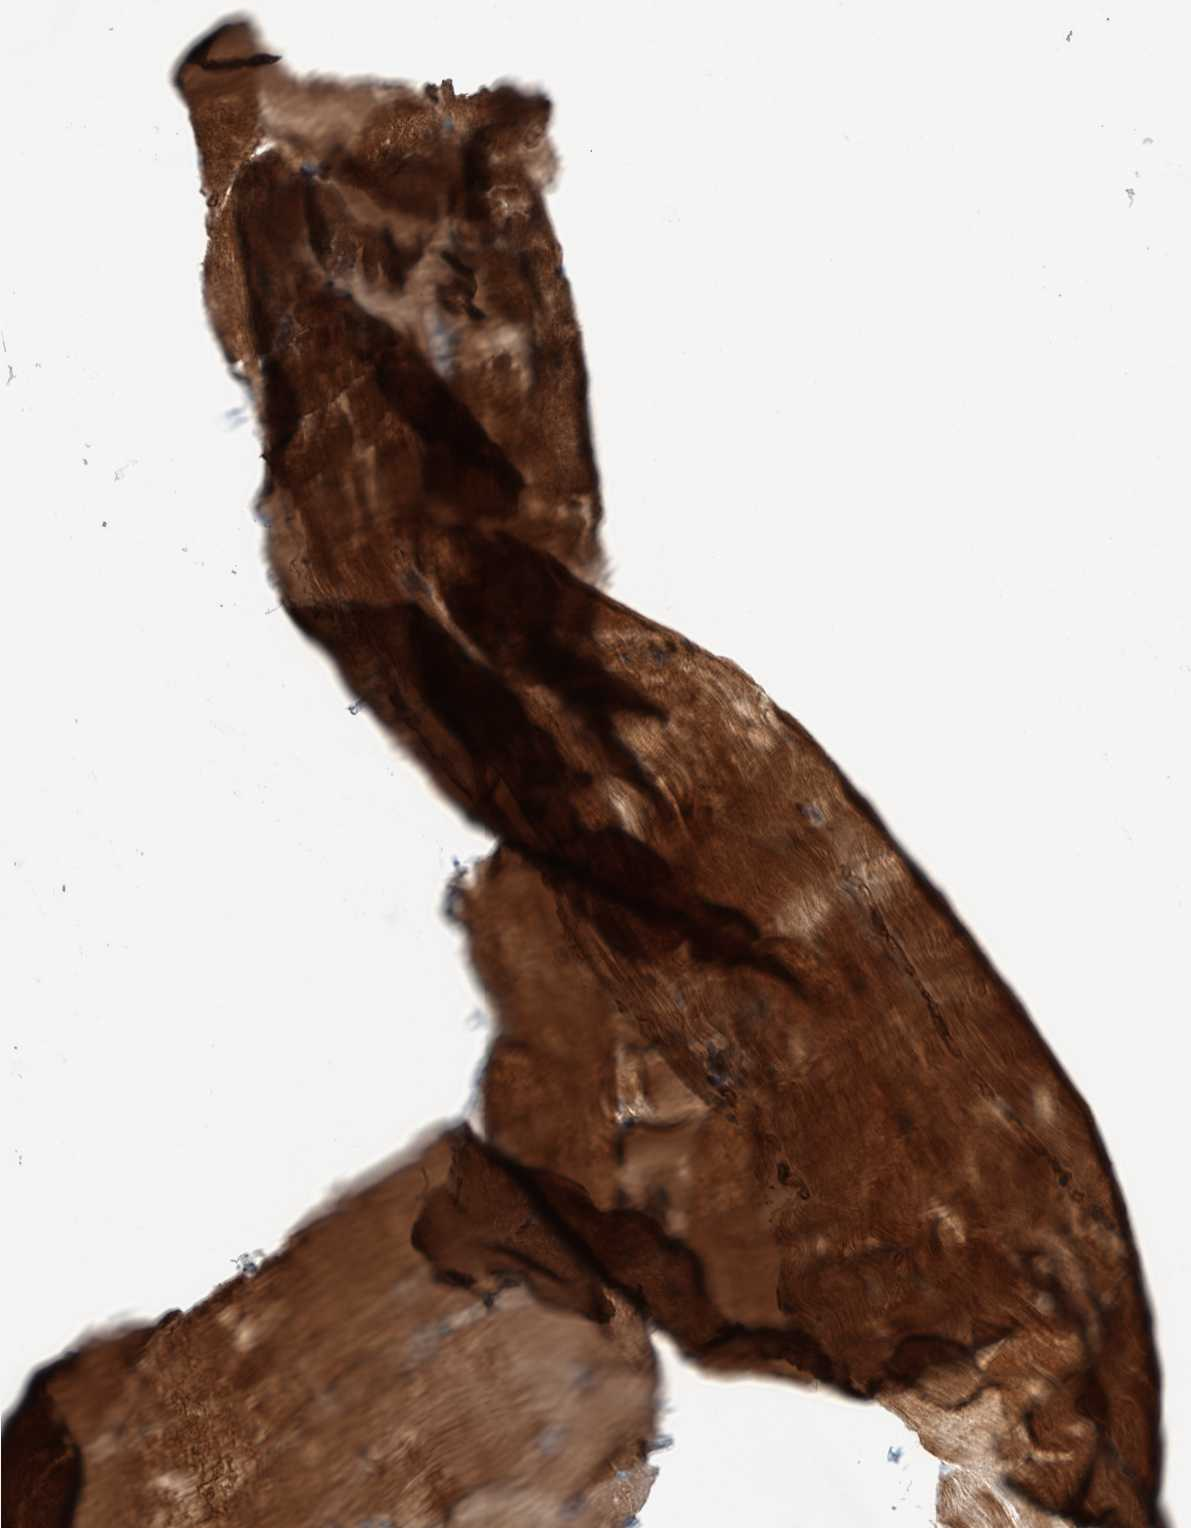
{"staining": {"intensity": "moderate", "quantity": ">75%", "location": "cytoplasmic/membranous"}, "tissue": "skeletal muscle", "cell_type": "Myocytes", "image_type": "normal", "snomed": [{"axis": "morphology", "description": "Normal tissue, NOS"}, {"axis": "topography", "description": "Skeletal muscle"}, {"axis": "topography", "description": "Parathyroid gland"}], "caption": "A brown stain highlights moderate cytoplasmic/membranous staining of a protein in myocytes of normal human skeletal muscle.", "gene": "PKD1L1", "patient": {"sex": "female", "age": 37}}